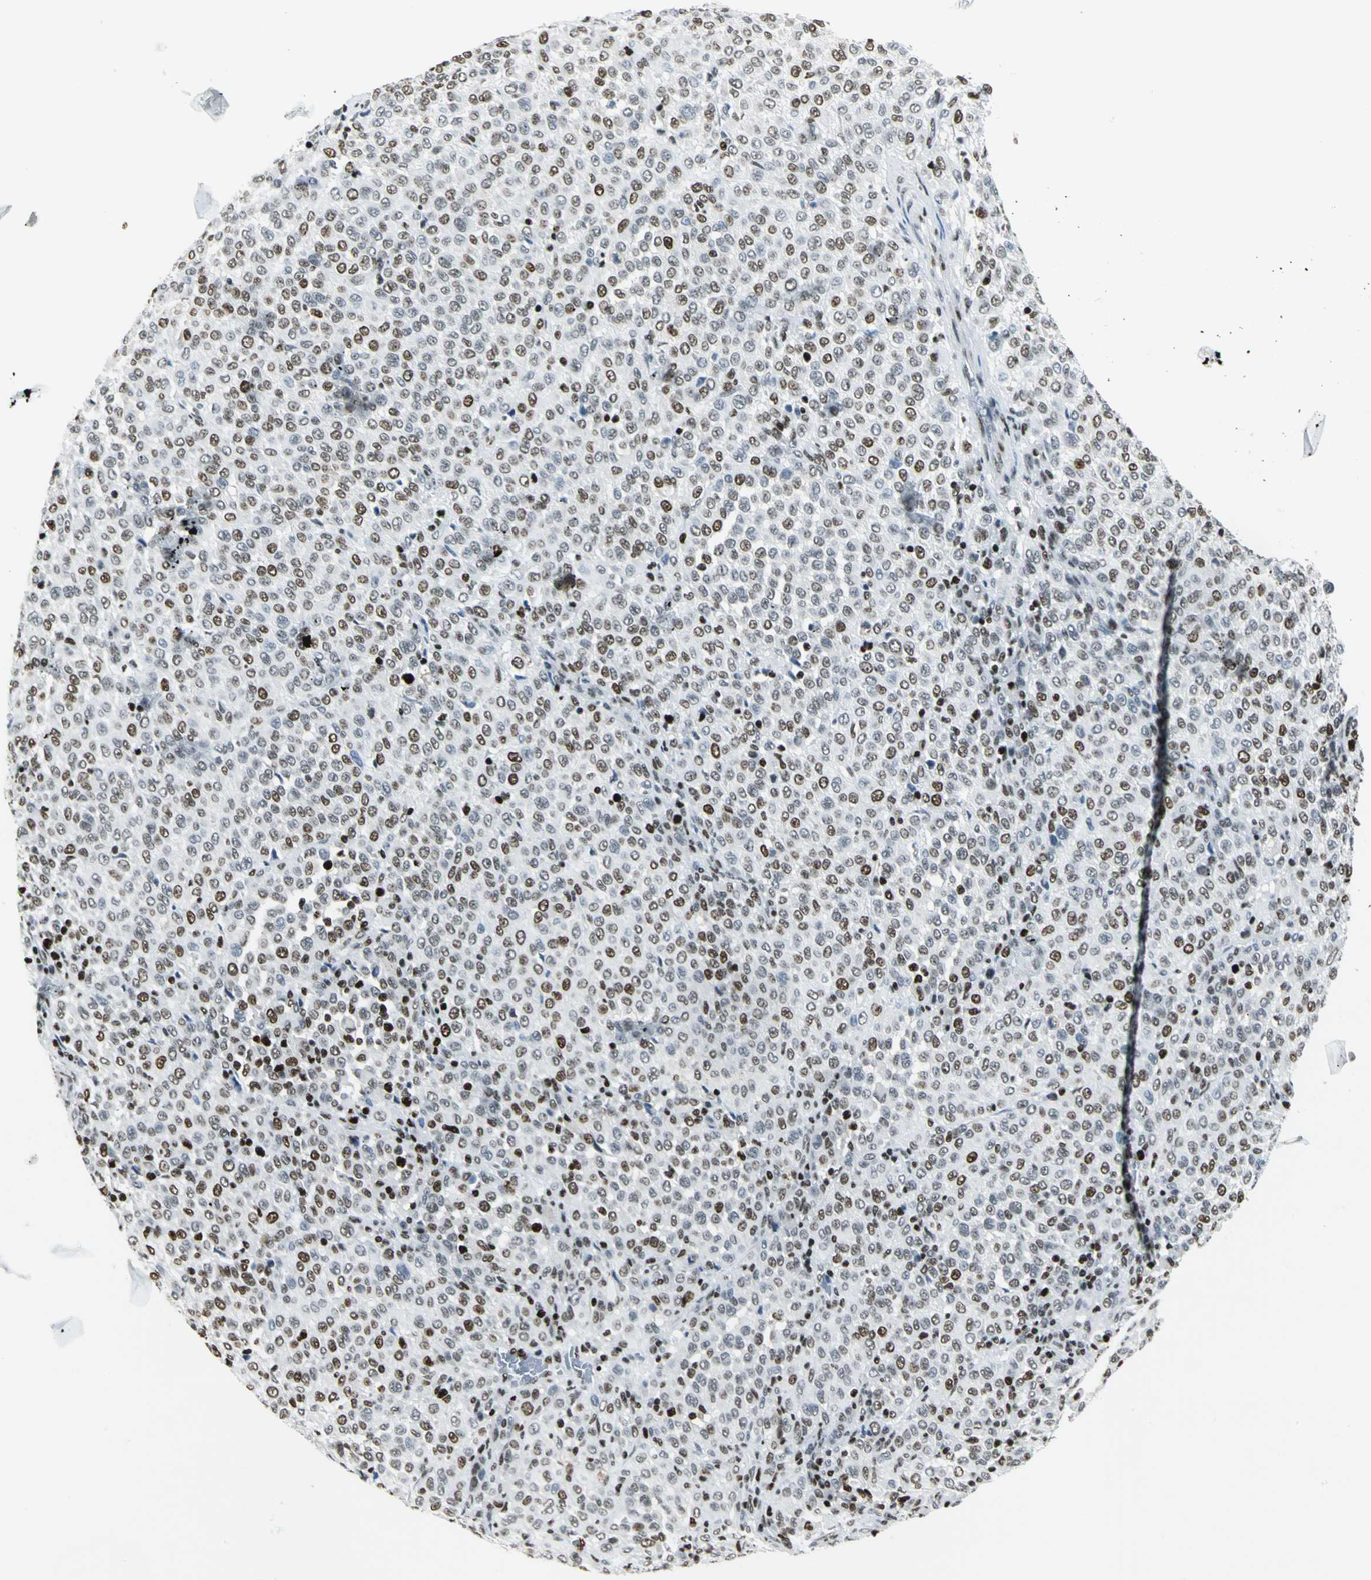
{"staining": {"intensity": "strong", "quantity": "25%-75%", "location": "nuclear"}, "tissue": "melanoma", "cell_type": "Tumor cells", "image_type": "cancer", "snomed": [{"axis": "morphology", "description": "Malignant melanoma, Metastatic site"}, {"axis": "topography", "description": "Pancreas"}], "caption": "Immunohistochemistry photomicrograph of neoplastic tissue: melanoma stained using immunohistochemistry demonstrates high levels of strong protein expression localized specifically in the nuclear of tumor cells, appearing as a nuclear brown color.", "gene": "HNRNPD", "patient": {"sex": "female", "age": 30}}